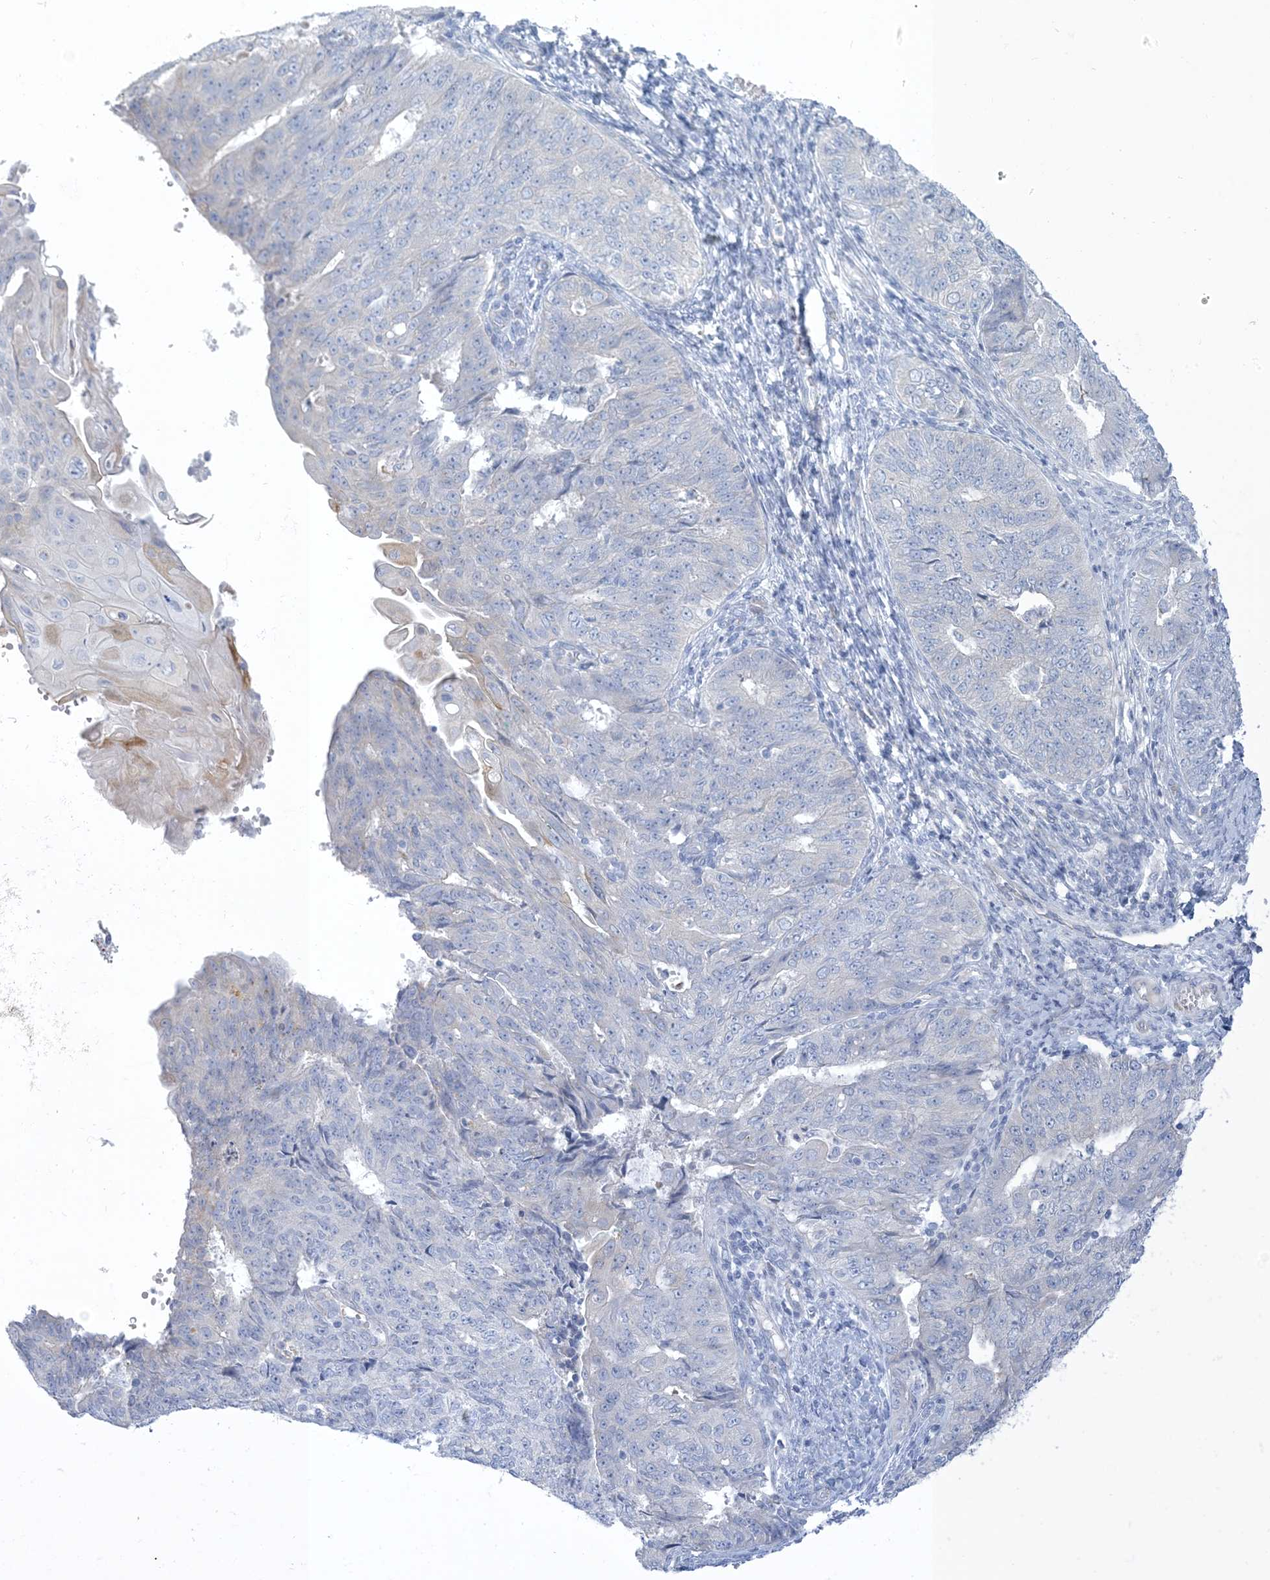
{"staining": {"intensity": "negative", "quantity": "none", "location": "none"}, "tissue": "endometrial cancer", "cell_type": "Tumor cells", "image_type": "cancer", "snomed": [{"axis": "morphology", "description": "Adenocarcinoma, NOS"}, {"axis": "topography", "description": "Endometrium"}], "caption": "Immunohistochemical staining of human endometrial cancer demonstrates no significant staining in tumor cells.", "gene": "XIRP2", "patient": {"sex": "female", "age": 32}}